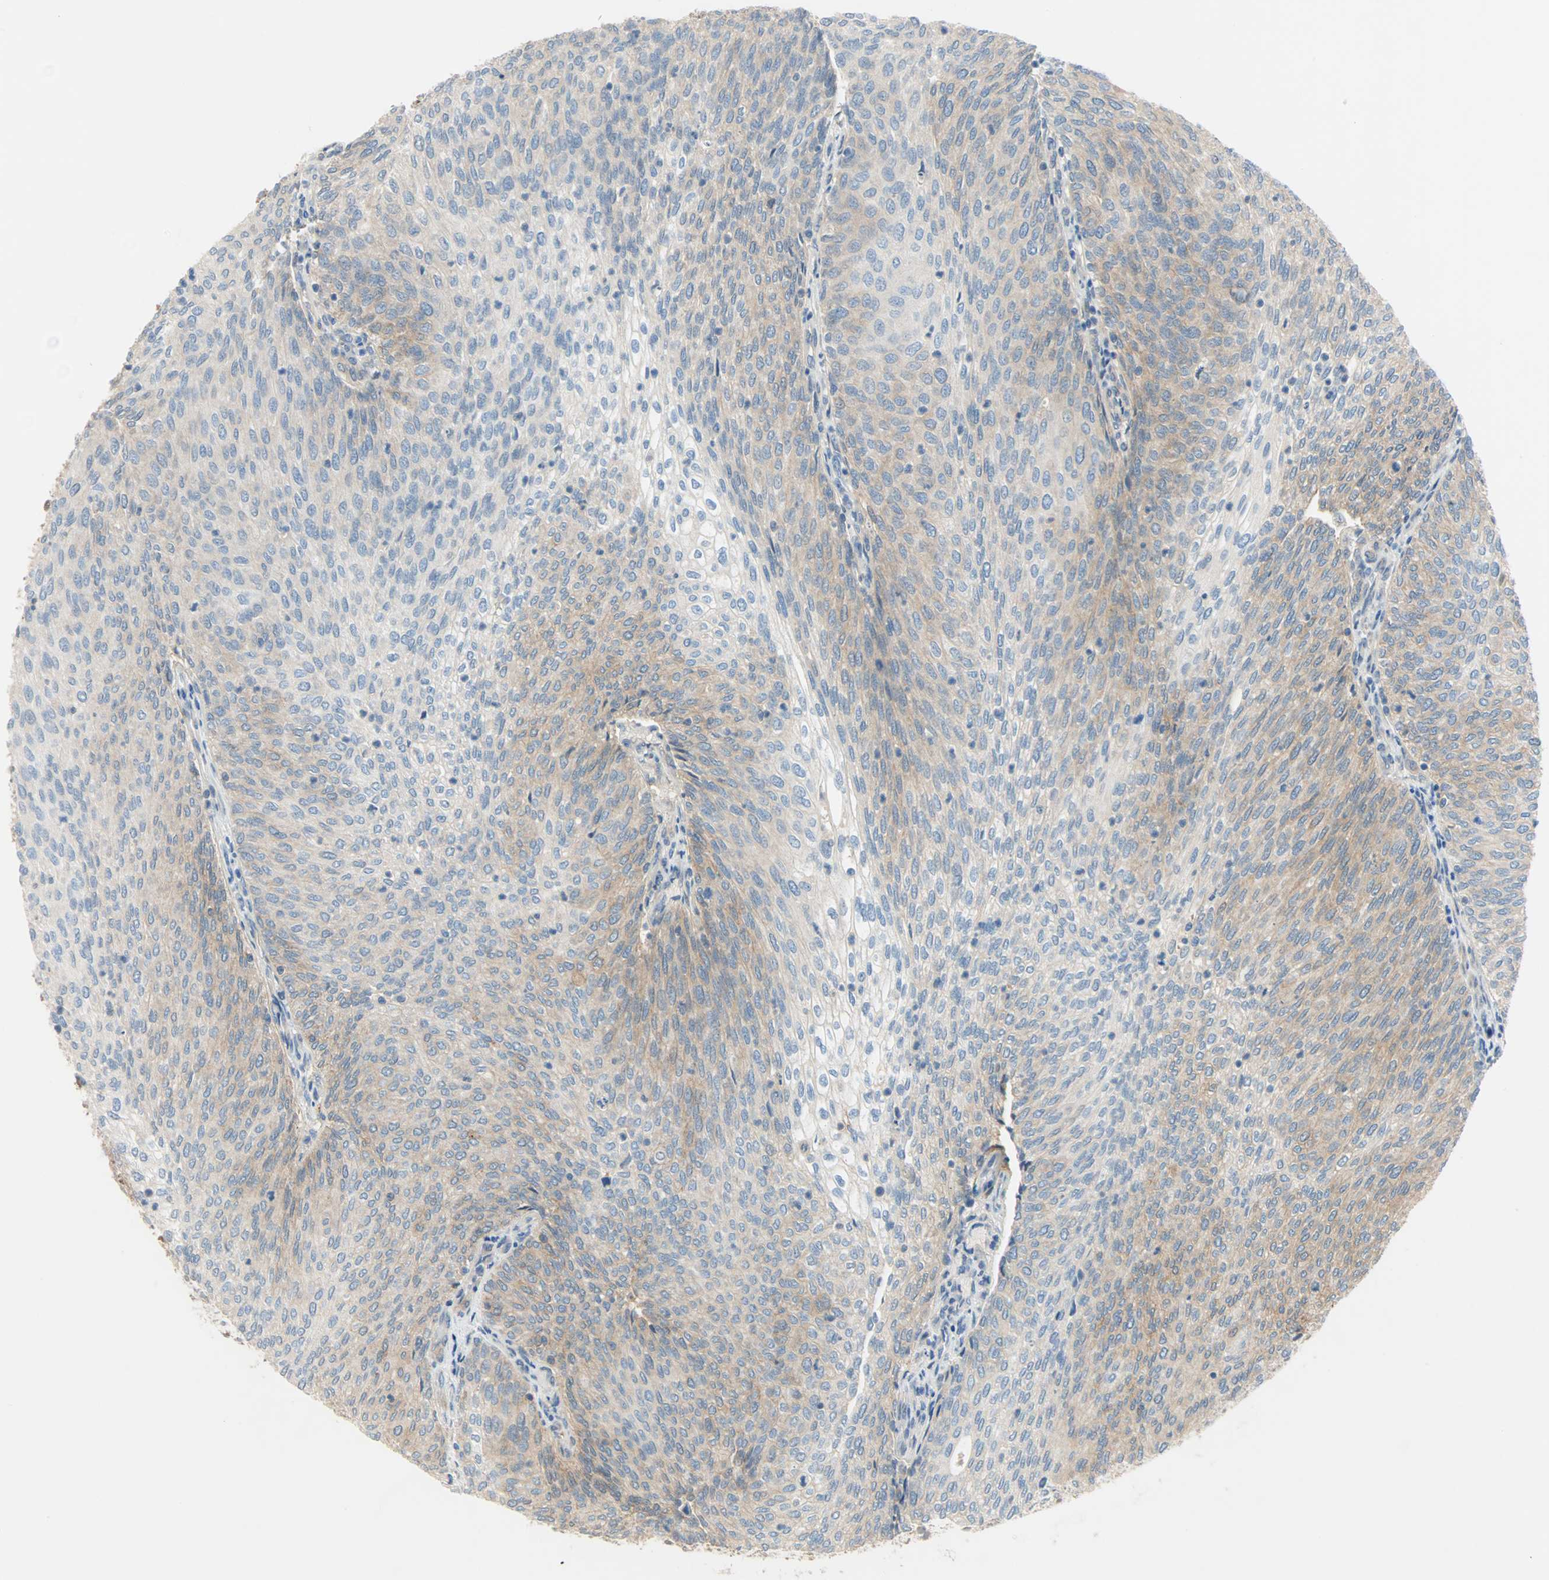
{"staining": {"intensity": "moderate", "quantity": "25%-75%", "location": "cytoplasmic/membranous"}, "tissue": "urothelial cancer", "cell_type": "Tumor cells", "image_type": "cancer", "snomed": [{"axis": "morphology", "description": "Urothelial carcinoma, Low grade"}, {"axis": "topography", "description": "Urinary bladder"}], "caption": "Immunohistochemistry (IHC) (DAB) staining of urothelial cancer exhibits moderate cytoplasmic/membranous protein expression in approximately 25%-75% of tumor cells.", "gene": "TNFRSF12A", "patient": {"sex": "female", "age": 79}}